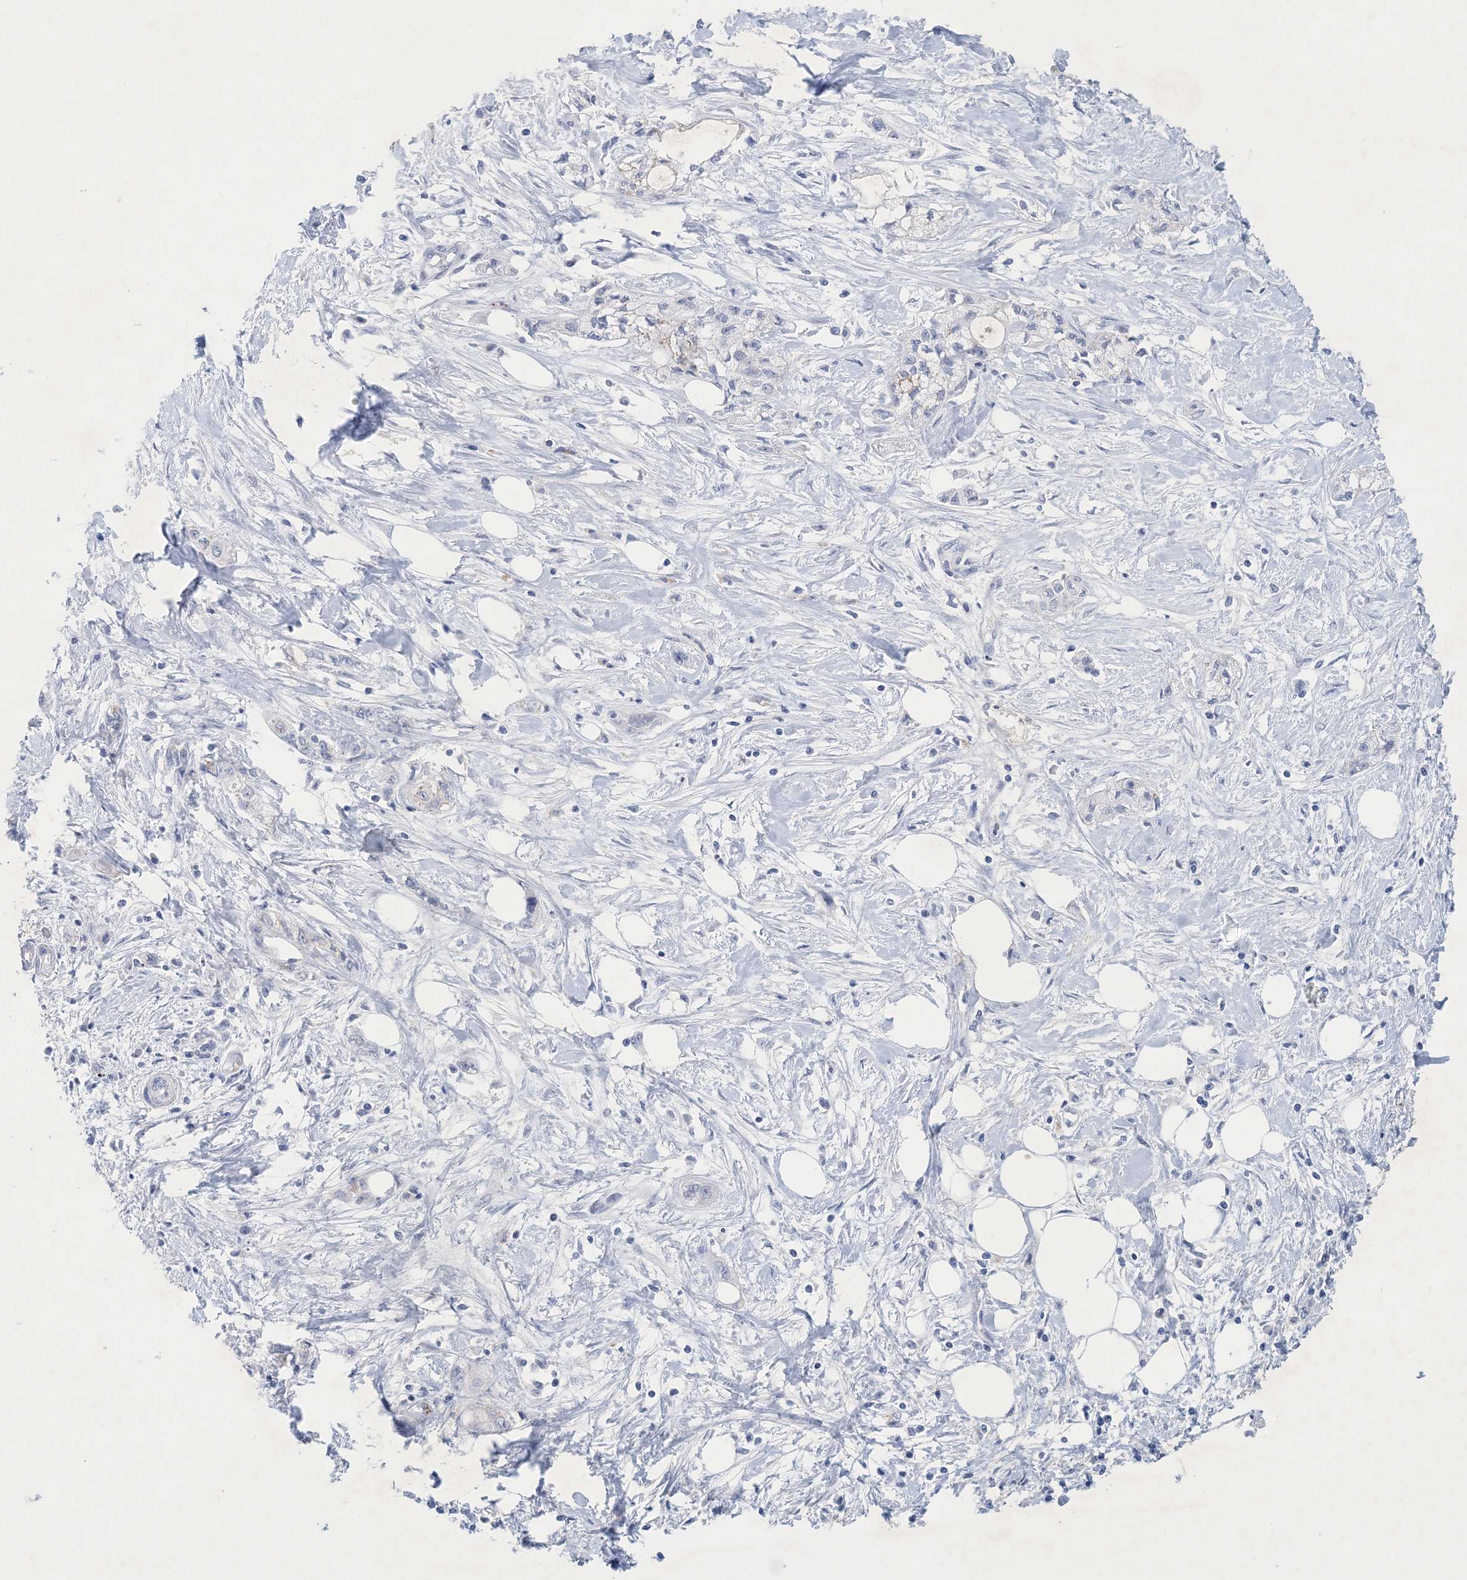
{"staining": {"intensity": "negative", "quantity": "none", "location": "none"}, "tissue": "pancreatic cancer", "cell_type": "Tumor cells", "image_type": "cancer", "snomed": [{"axis": "morphology", "description": "Adenocarcinoma, NOS"}, {"axis": "topography", "description": "Pancreas"}], "caption": "High power microscopy image of an IHC histopathology image of pancreatic adenocarcinoma, revealing no significant staining in tumor cells.", "gene": "GABRG1", "patient": {"sex": "male", "age": 70}}